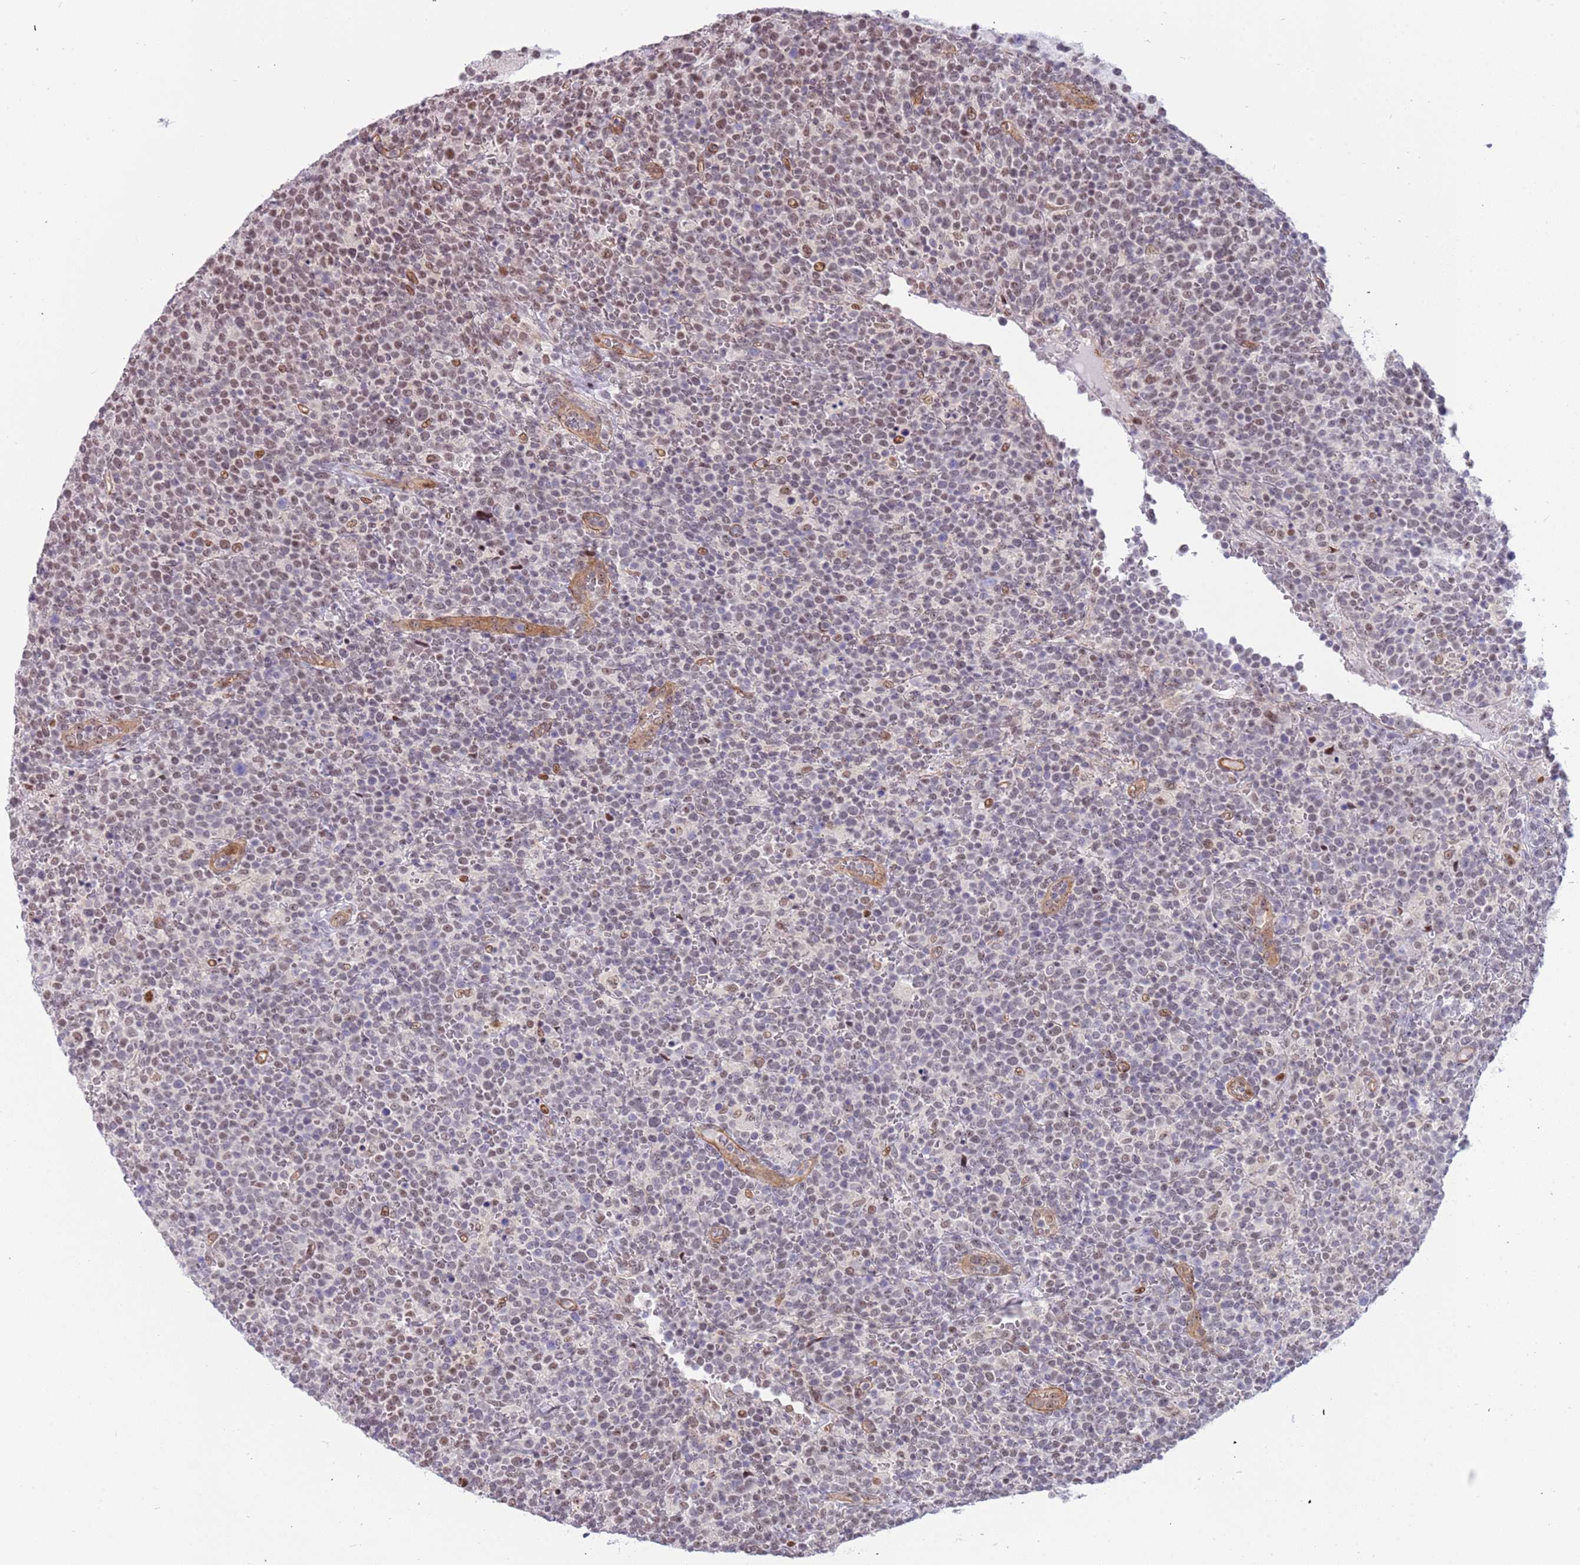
{"staining": {"intensity": "moderate", "quantity": "<25%", "location": "nuclear"}, "tissue": "lymphoma", "cell_type": "Tumor cells", "image_type": "cancer", "snomed": [{"axis": "morphology", "description": "Malignant lymphoma, non-Hodgkin's type, High grade"}, {"axis": "topography", "description": "Lymph node"}], "caption": "Immunohistochemistry histopathology image of human high-grade malignant lymphoma, non-Hodgkin's type stained for a protein (brown), which exhibits low levels of moderate nuclear positivity in approximately <25% of tumor cells.", "gene": "LRMDA", "patient": {"sex": "male", "age": 61}}